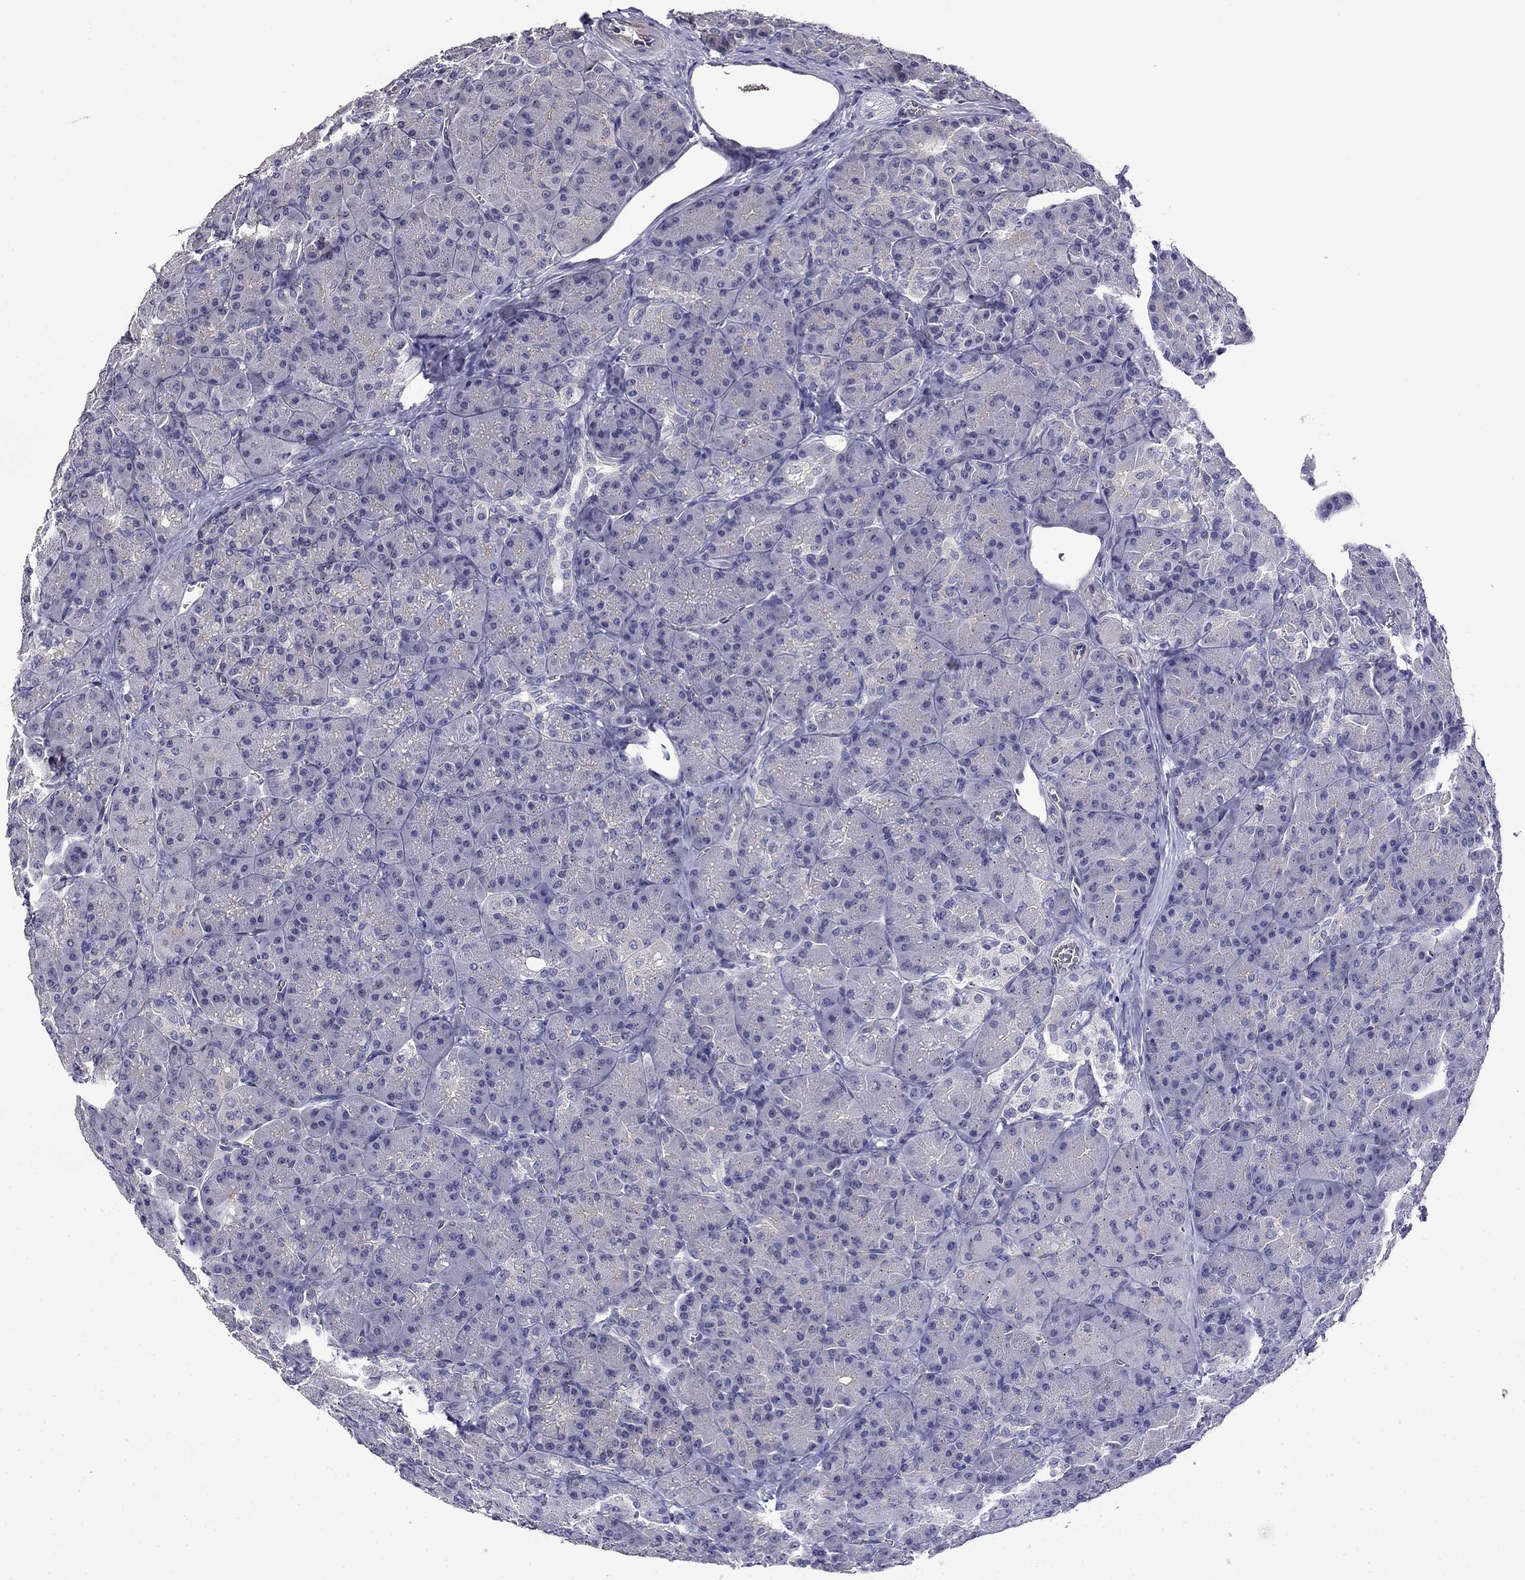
{"staining": {"intensity": "negative", "quantity": "none", "location": "none"}, "tissue": "pancreas", "cell_type": "Exocrine glandular cells", "image_type": "normal", "snomed": [{"axis": "morphology", "description": "Normal tissue, NOS"}, {"axis": "topography", "description": "Pancreas"}], "caption": "High power microscopy histopathology image of an immunohistochemistry (IHC) histopathology image of benign pancreas, revealing no significant staining in exocrine glandular cells. (DAB immunohistochemistry with hematoxylin counter stain).", "gene": "PRR18", "patient": {"sex": "male", "age": 57}}